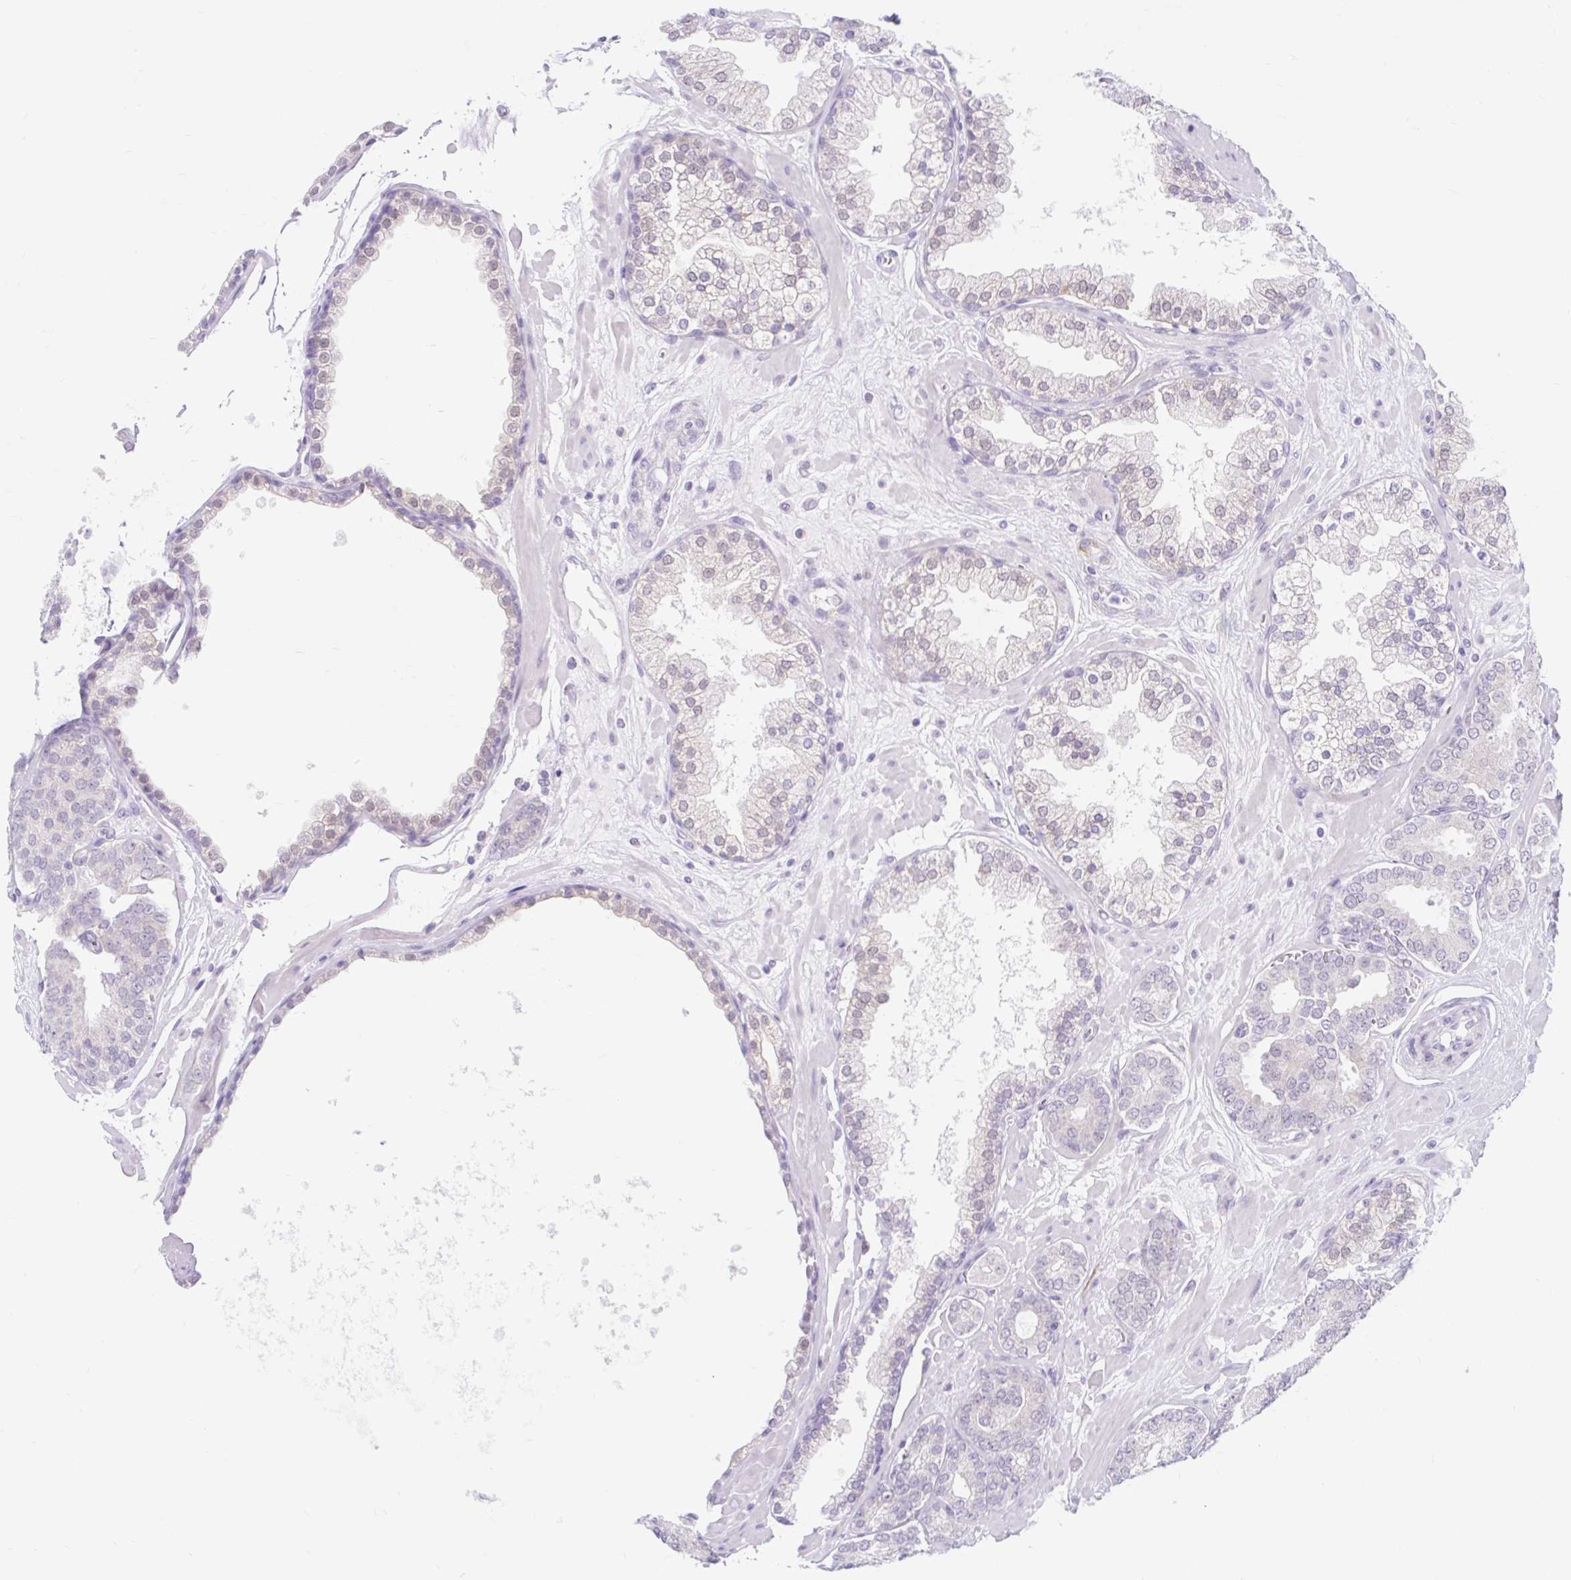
{"staining": {"intensity": "negative", "quantity": "none", "location": "none"}, "tissue": "prostate cancer", "cell_type": "Tumor cells", "image_type": "cancer", "snomed": [{"axis": "morphology", "description": "Adenocarcinoma, High grade"}, {"axis": "topography", "description": "Prostate"}], "caption": "Immunohistochemical staining of high-grade adenocarcinoma (prostate) demonstrates no significant positivity in tumor cells.", "gene": "ITPK1", "patient": {"sex": "male", "age": 66}}